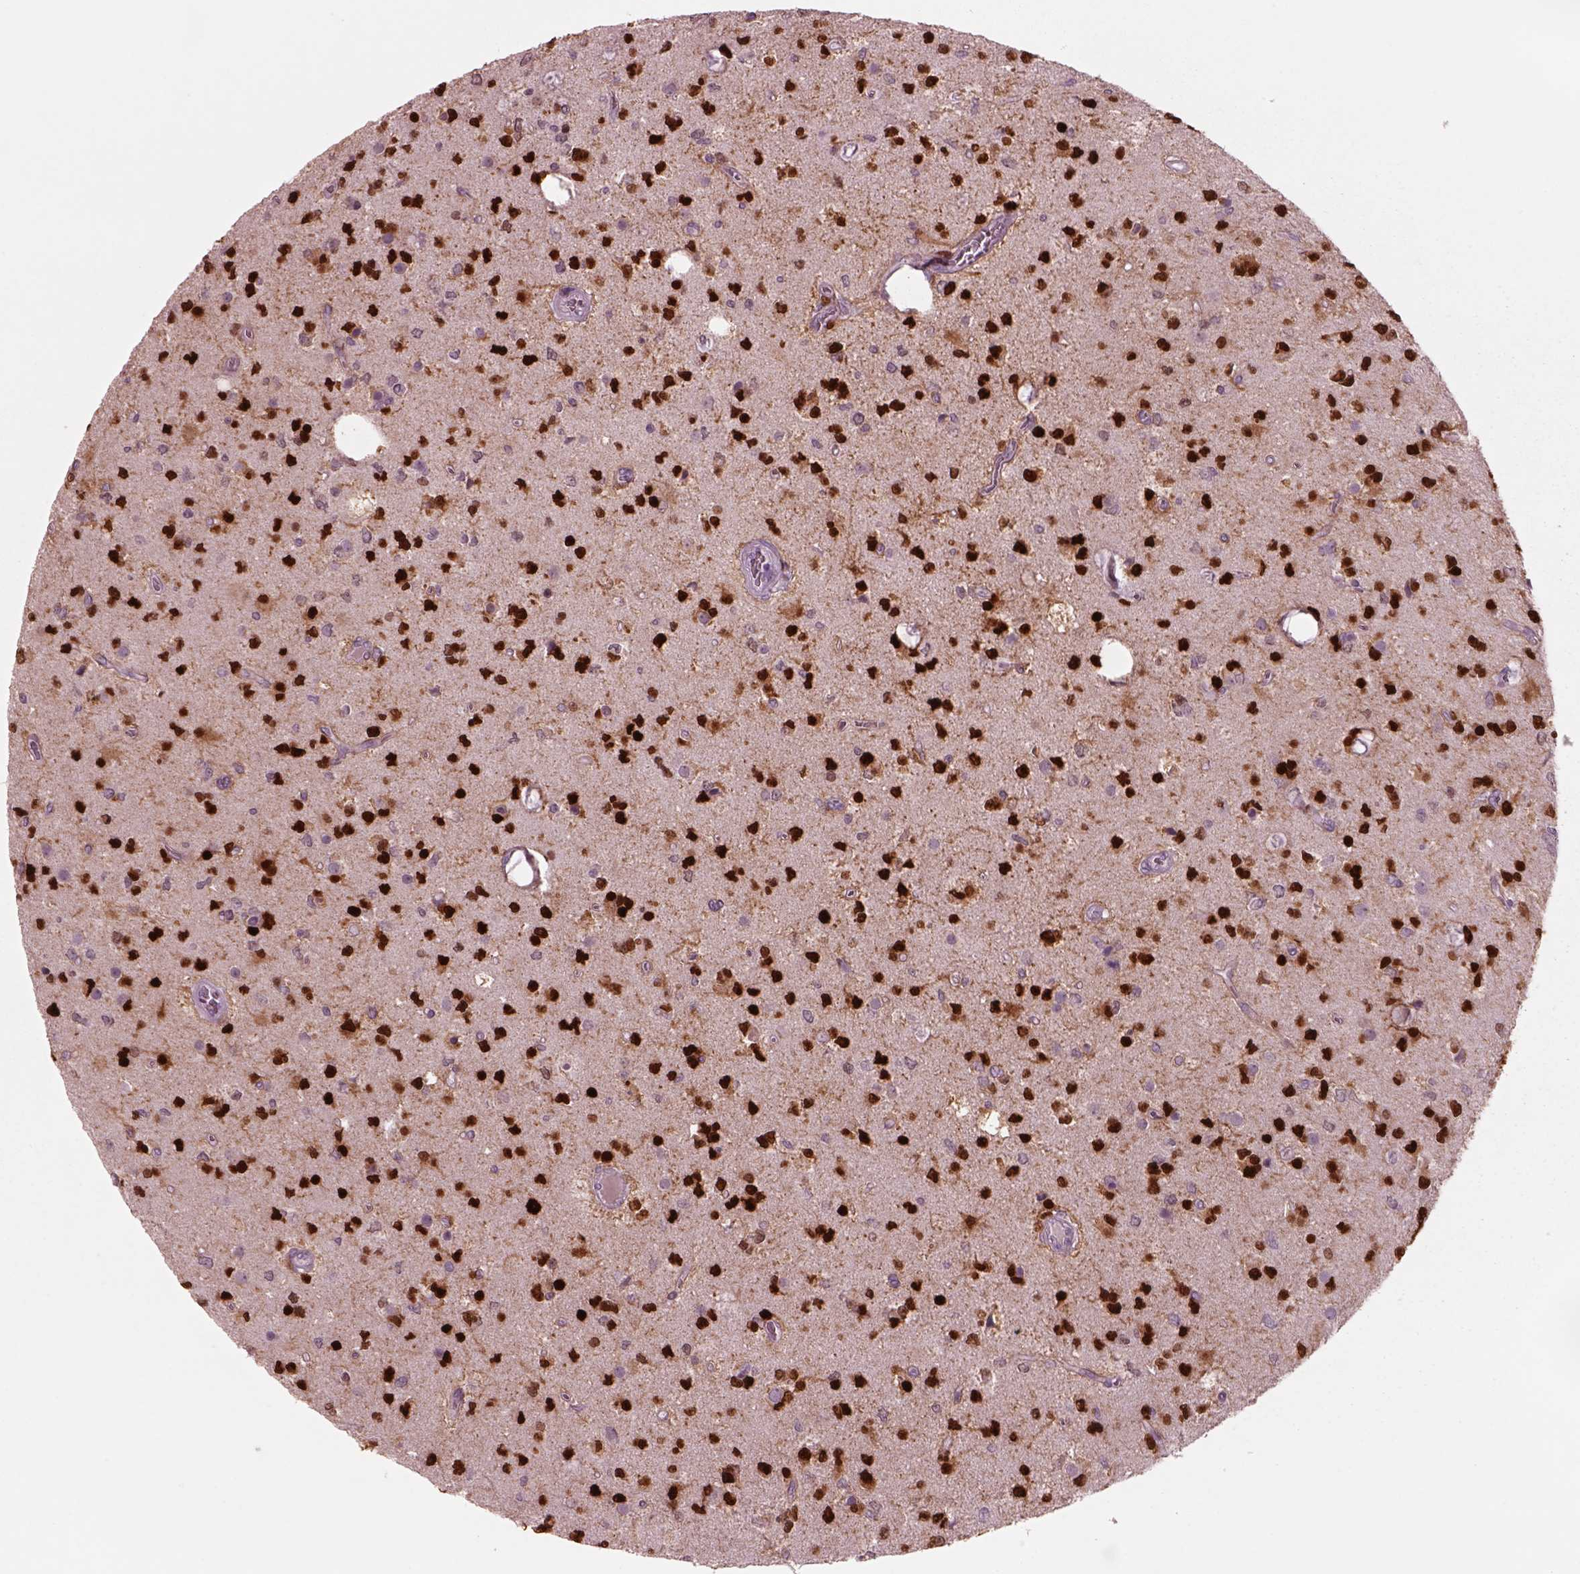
{"staining": {"intensity": "strong", "quantity": "25%-75%", "location": "nuclear"}, "tissue": "glioma", "cell_type": "Tumor cells", "image_type": "cancer", "snomed": [{"axis": "morphology", "description": "Glioma, malignant, Low grade"}, {"axis": "topography", "description": "Brain"}], "caption": "Strong nuclear staining is identified in approximately 25%-75% of tumor cells in malignant glioma (low-grade).", "gene": "SOX9", "patient": {"sex": "female", "age": 45}}